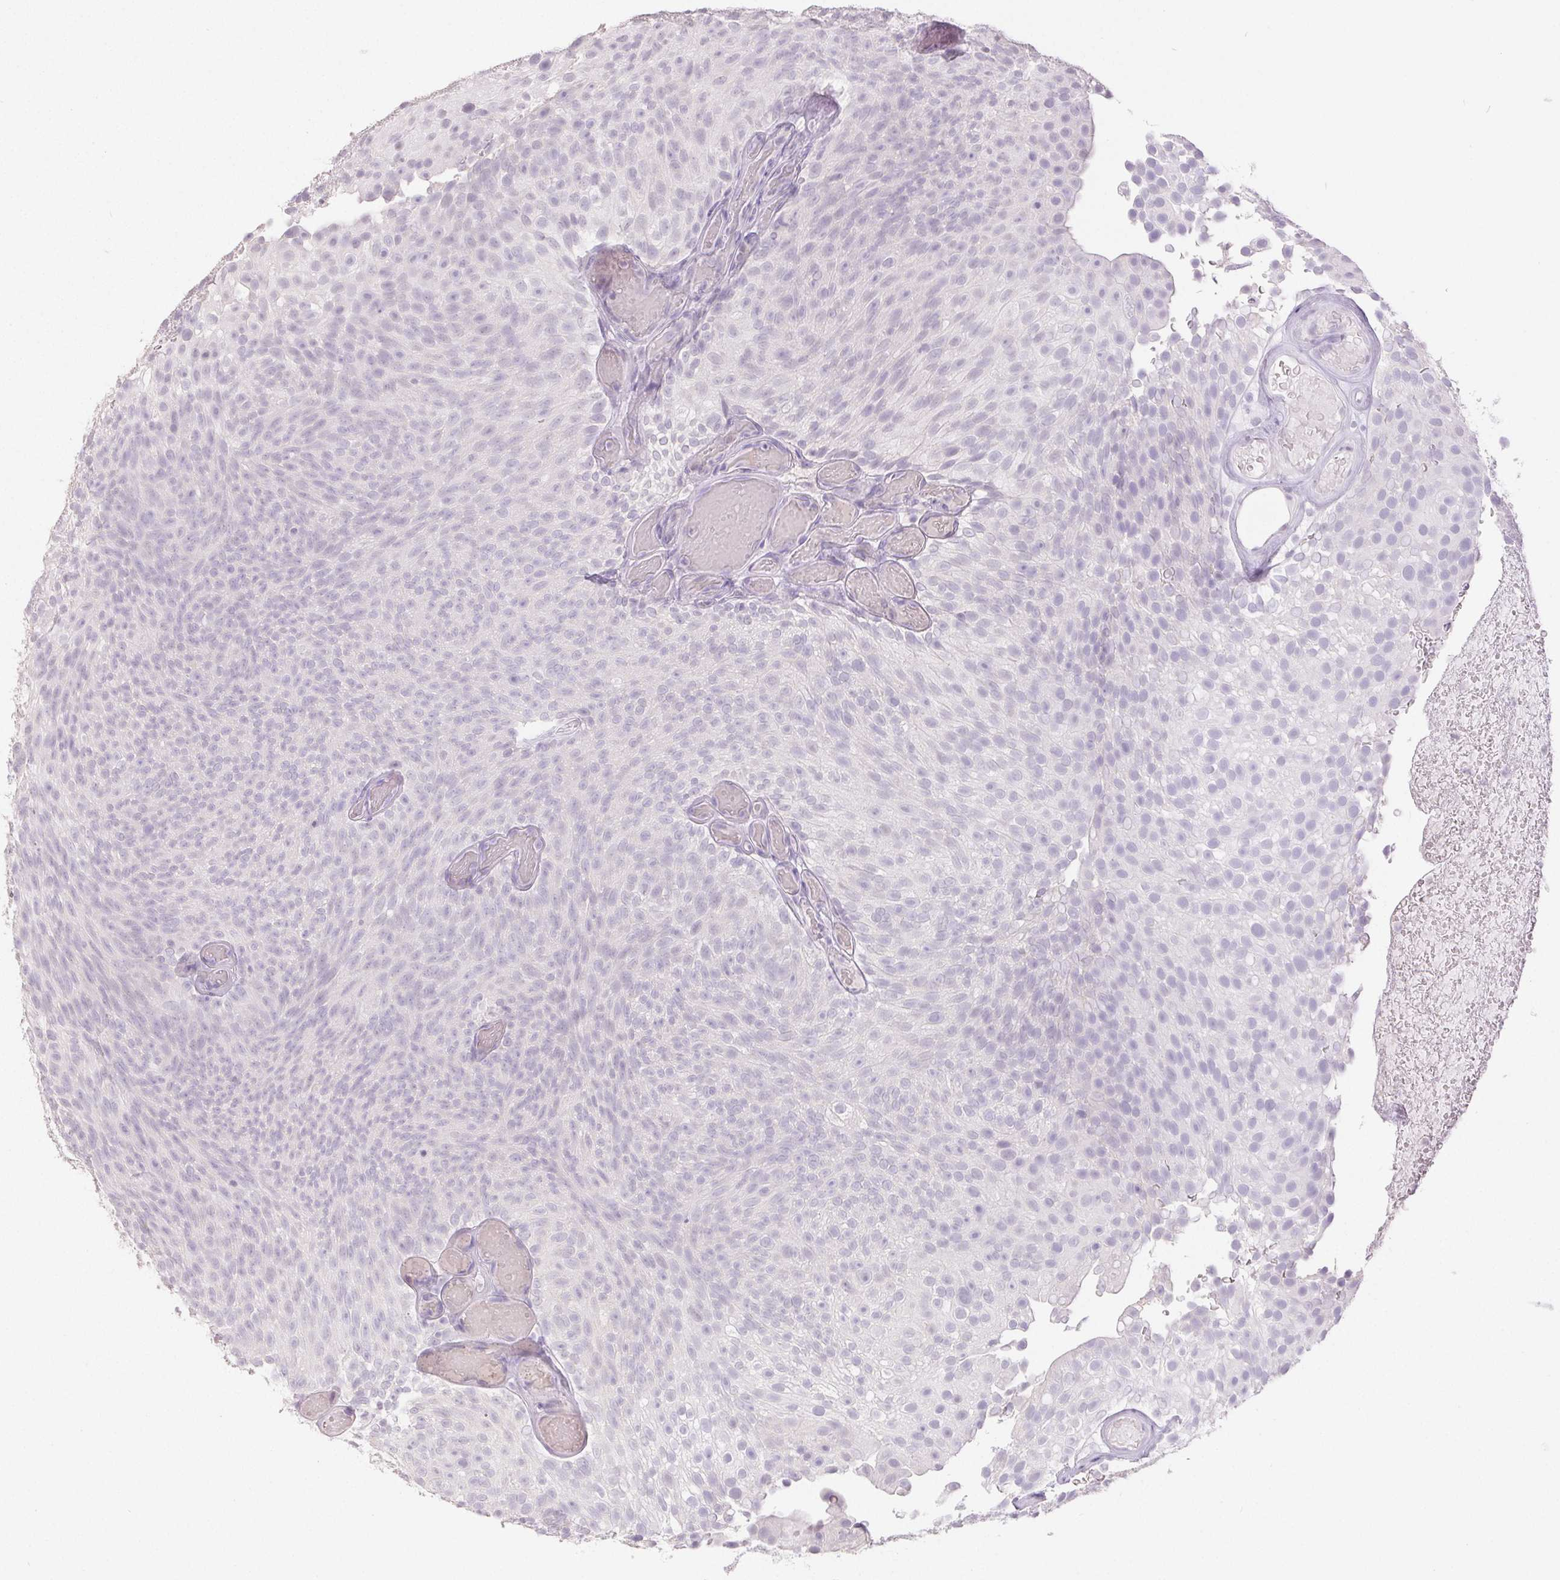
{"staining": {"intensity": "negative", "quantity": "none", "location": "none"}, "tissue": "urothelial cancer", "cell_type": "Tumor cells", "image_type": "cancer", "snomed": [{"axis": "morphology", "description": "Urothelial carcinoma, Low grade"}, {"axis": "topography", "description": "Urinary bladder"}], "caption": "Tumor cells are negative for protein expression in human urothelial carcinoma (low-grade).", "gene": "PI3", "patient": {"sex": "male", "age": 78}}